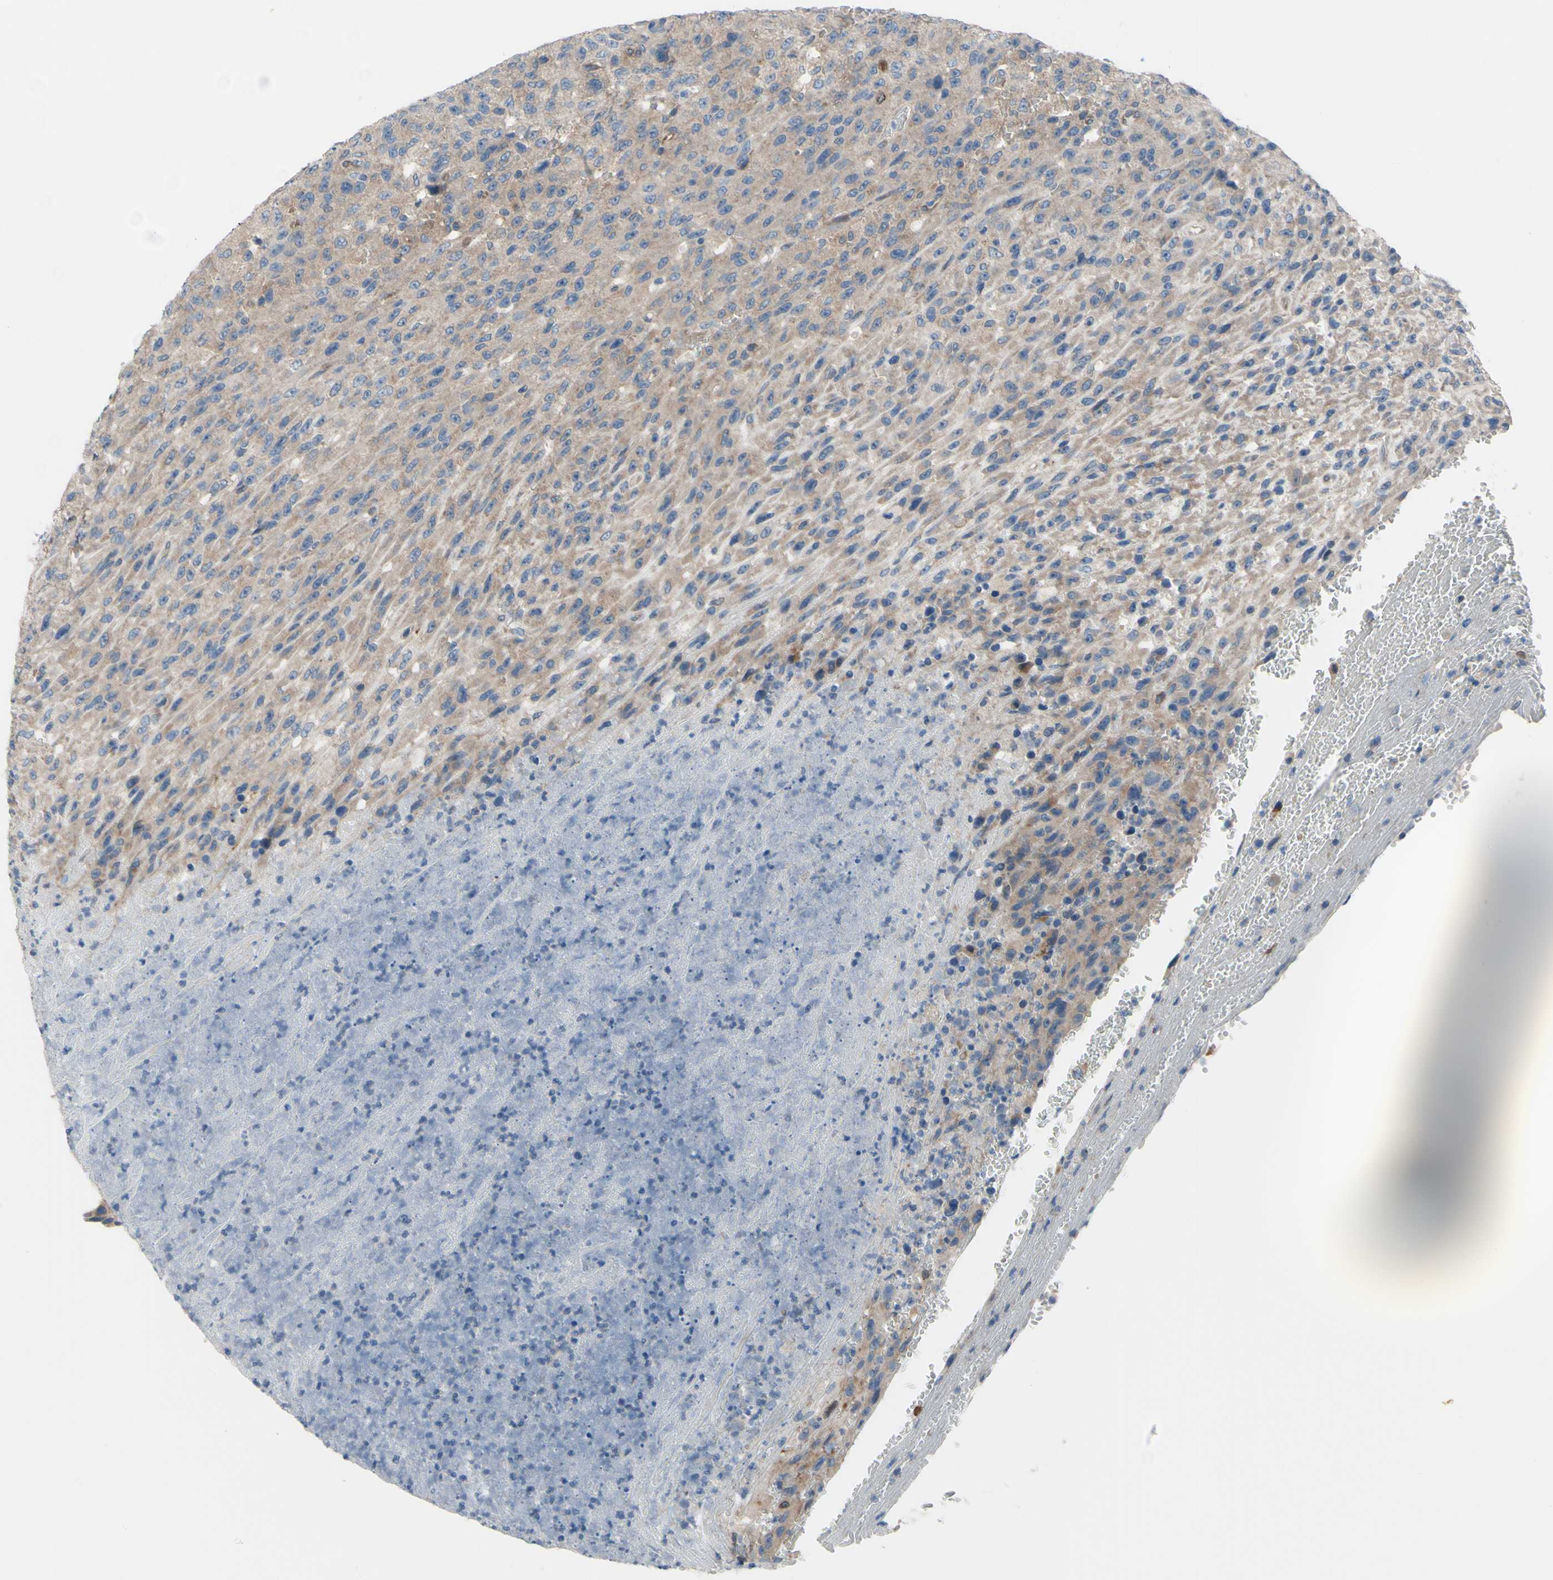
{"staining": {"intensity": "moderate", "quantity": ">75%", "location": "cytoplasmic/membranous"}, "tissue": "urothelial cancer", "cell_type": "Tumor cells", "image_type": "cancer", "snomed": [{"axis": "morphology", "description": "Urothelial carcinoma, High grade"}, {"axis": "topography", "description": "Urinary bladder"}], "caption": "Tumor cells demonstrate moderate cytoplasmic/membranous positivity in about >75% of cells in urothelial carcinoma (high-grade). The staining is performed using DAB (3,3'-diaminobenzidine) brown chromogen to label protein expression. The nuclei are counter-stained blue using hematoxylin.", "gene": "GRAMD2B", "patient": {"sex": "male", "age": 66}}